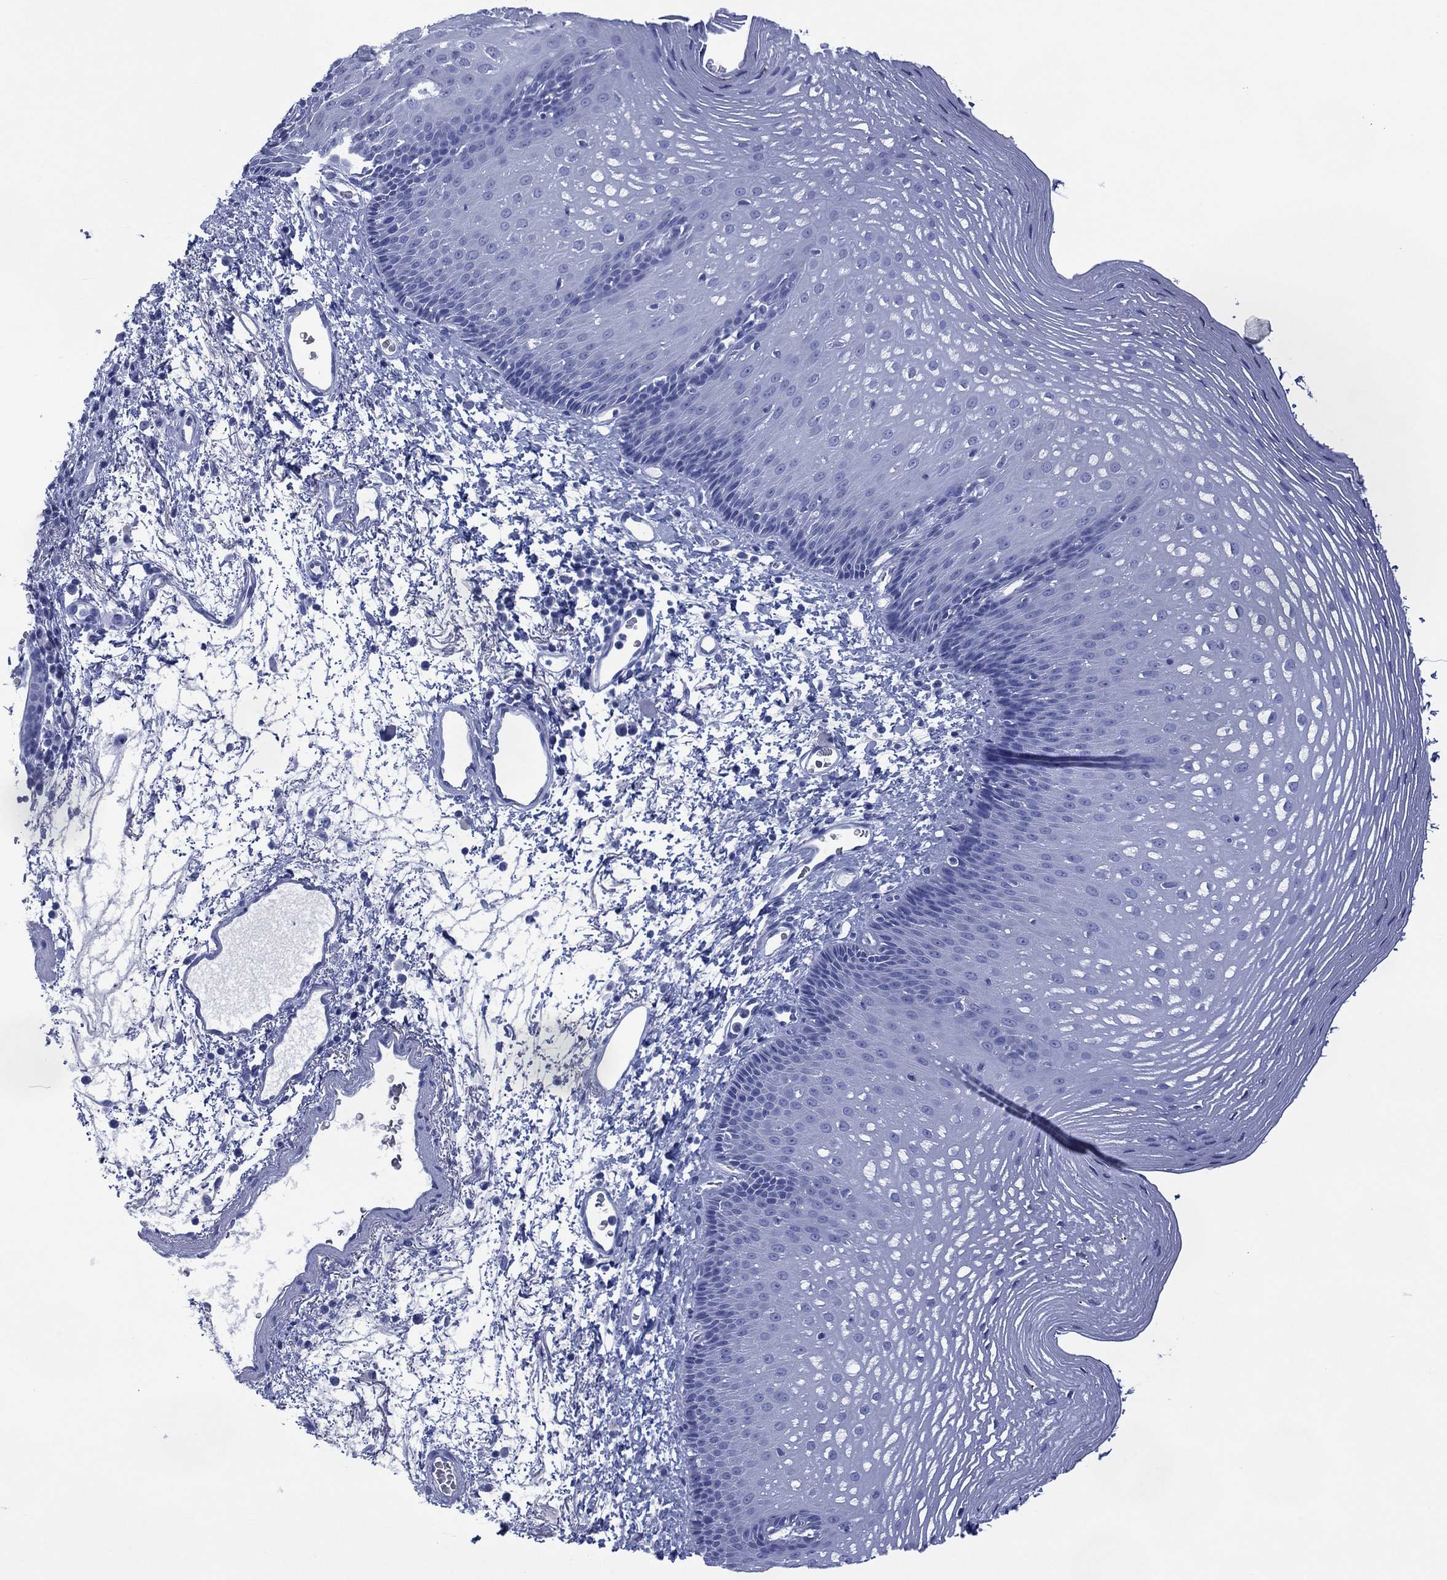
{"staining": {"intensity": "negative", "quantity": "none", "location": "none"}, "tissue": "esophagus", "cell_type": "Squamous epithelial cells", "image_type": "normal", "snomed": [{"axis": "morphology", "description": "Normal tissue, NOS"}, {"axis": "topography", "description": "Esophagus"}], "caption": "Immunohistochemical staining of benign human esophagus exhibits no significant staining in squamous epithelial cells. Nuclei are stained in blue.", "gene": "SIGLECL1", "patient": {"sex": "male", "age": 76}}